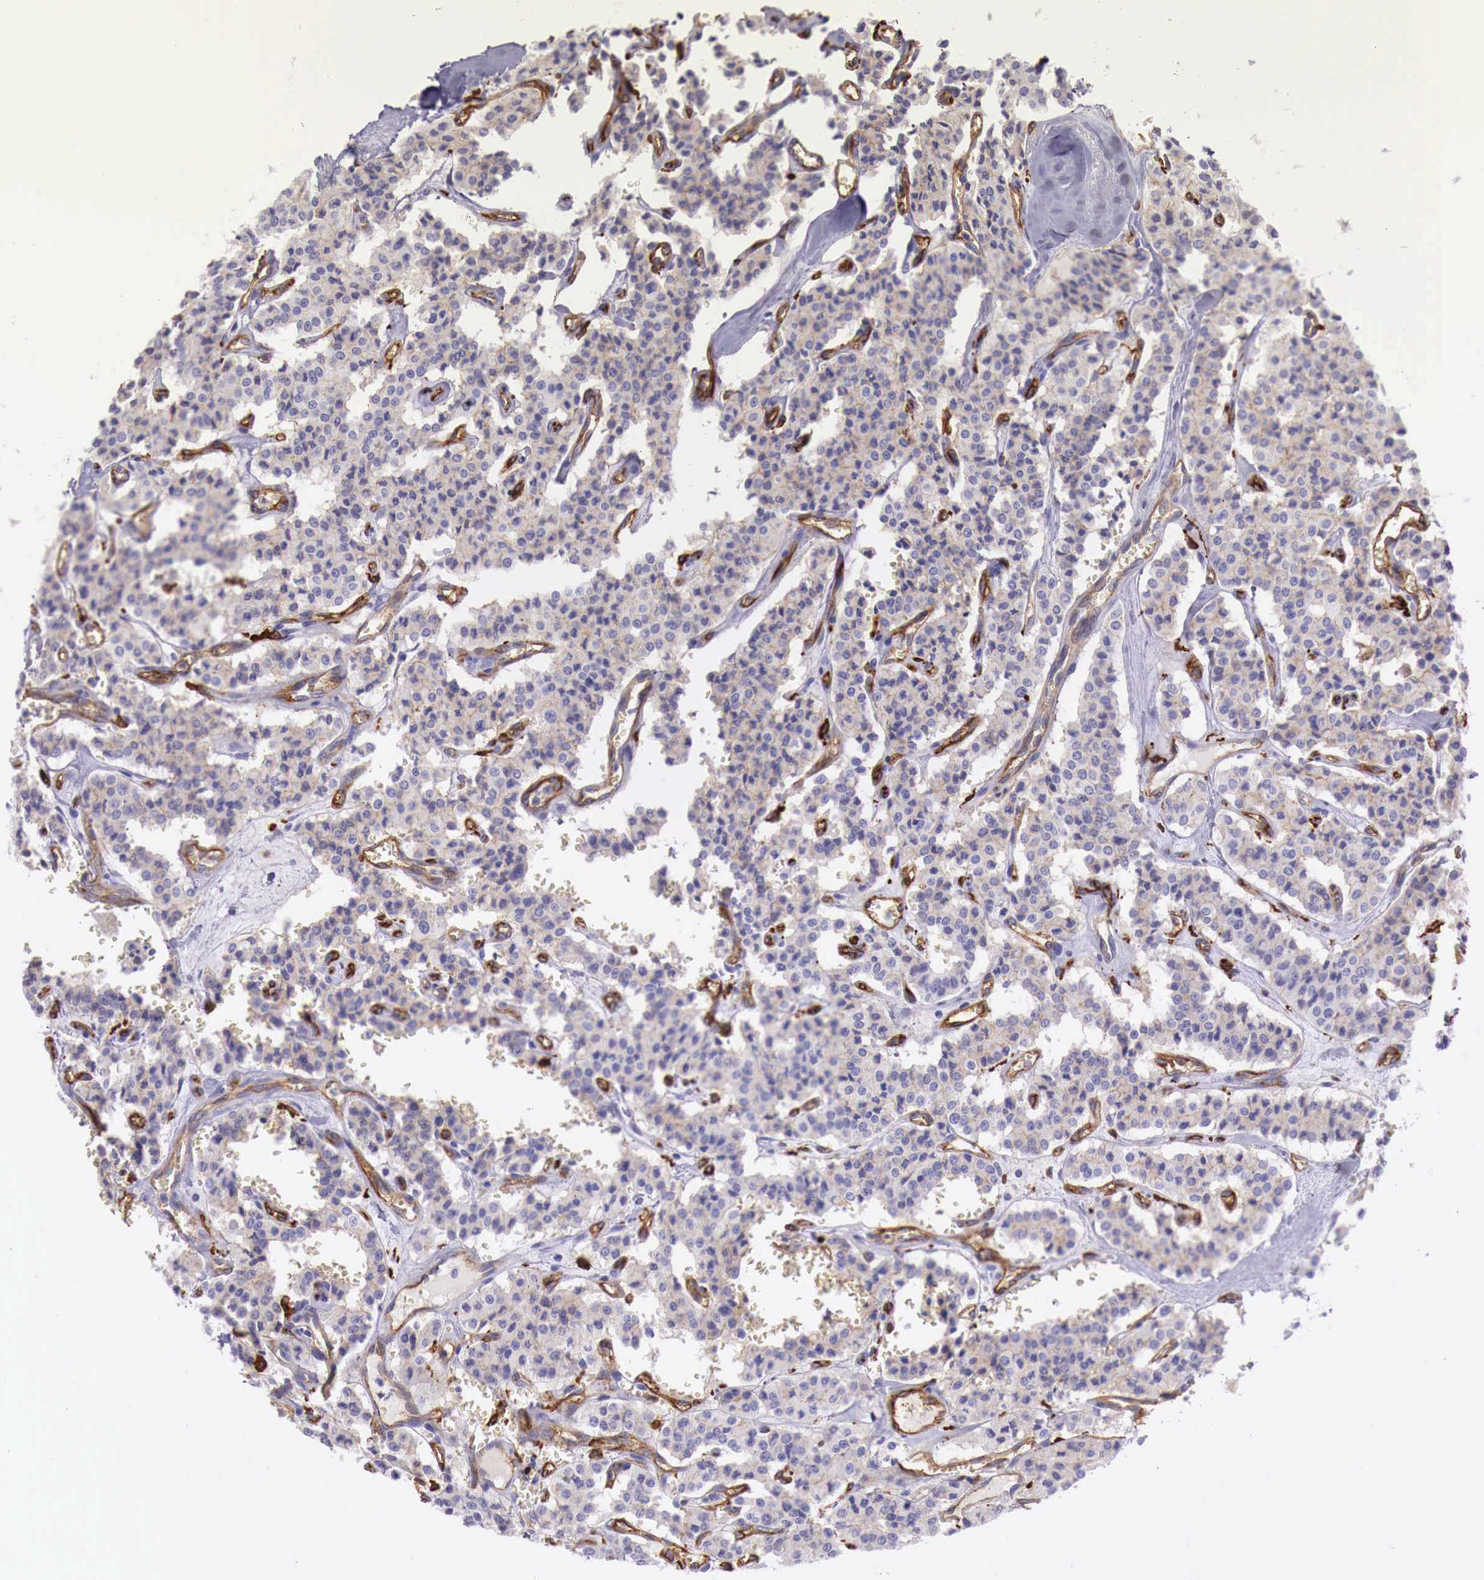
{"staining": {"intensity": "weak", "quantity": "<25%", "location": "cytoplasmic/membranous"}, "tissue": "carcinoid", "cell_type": "Tumor cells", "image_type": "cancer", "snomed": [{"axis": "morphology", "description": "Carcinoid, malignant, NOS"}, {"axis": "topography", "description": "Bronchus"}], "caption": "High power microscopy photomicrograph of an IHC photomicrograph of carcinoid, revealing no significant expression in tumor cells.", "gene": "MSR1", "patient": {"sex": "male", "age": 55}}